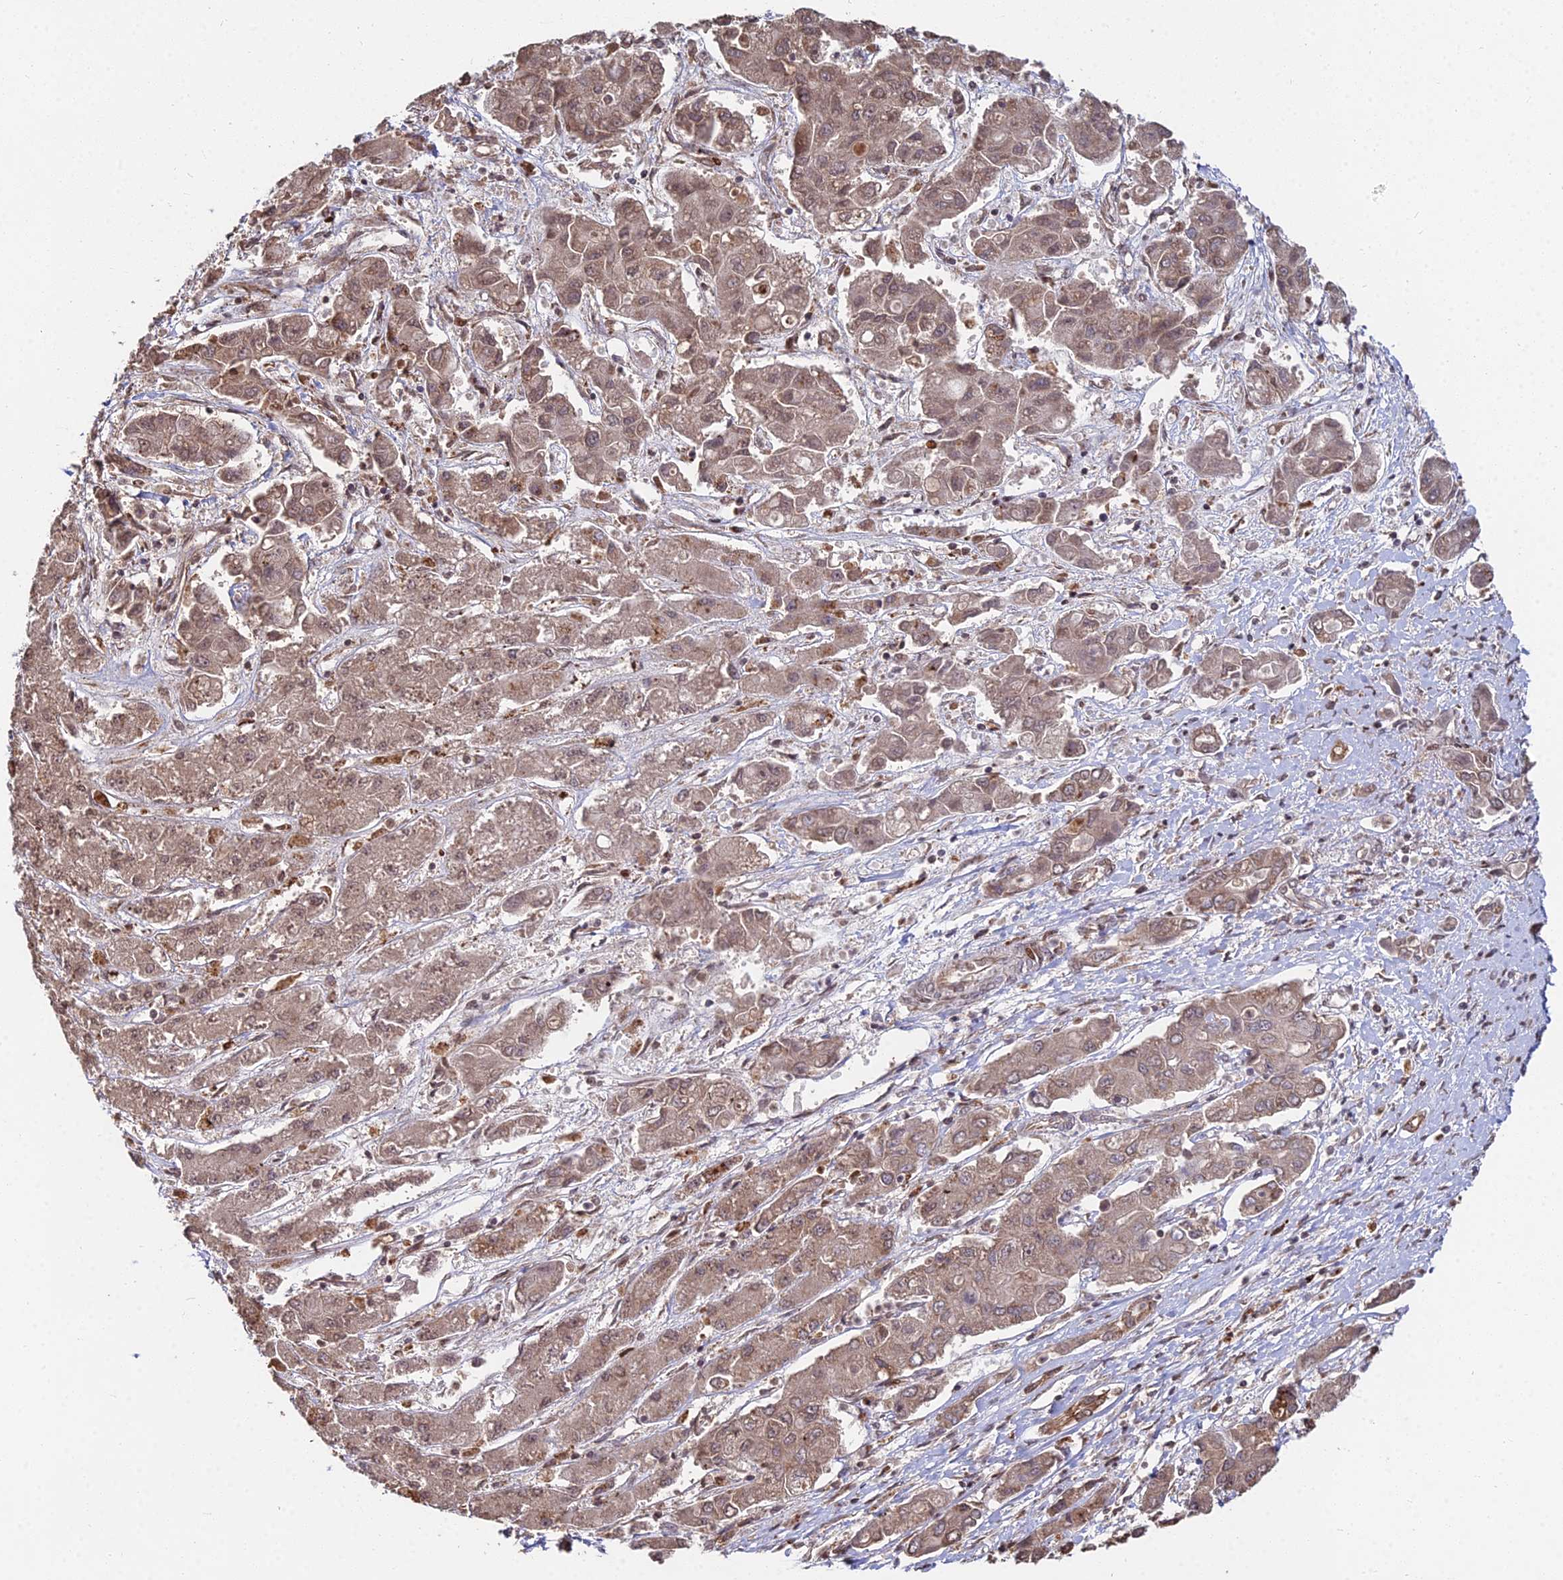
{"staining": {"intensity": "moderate", "quantity": ">75%", "location": "cytoplasmic/membranous,nuclear"}, "tissue": "liver cancer", "cell_type": "Tumor cells", "image_type": "cancer", "snomed": [{"axis": "morphology", "description": "Cholangiocarcinoma"}, {"axis": "topography", "description": "Liver"}], "caption": "Tumor cells show moderate cytoplasmic/membranous and nuclear staining in approximately >75% of cells in liver cholangiocarcinoma.", "gene": "RBMS2", "patient": {"sex": "male", "age": 67}}